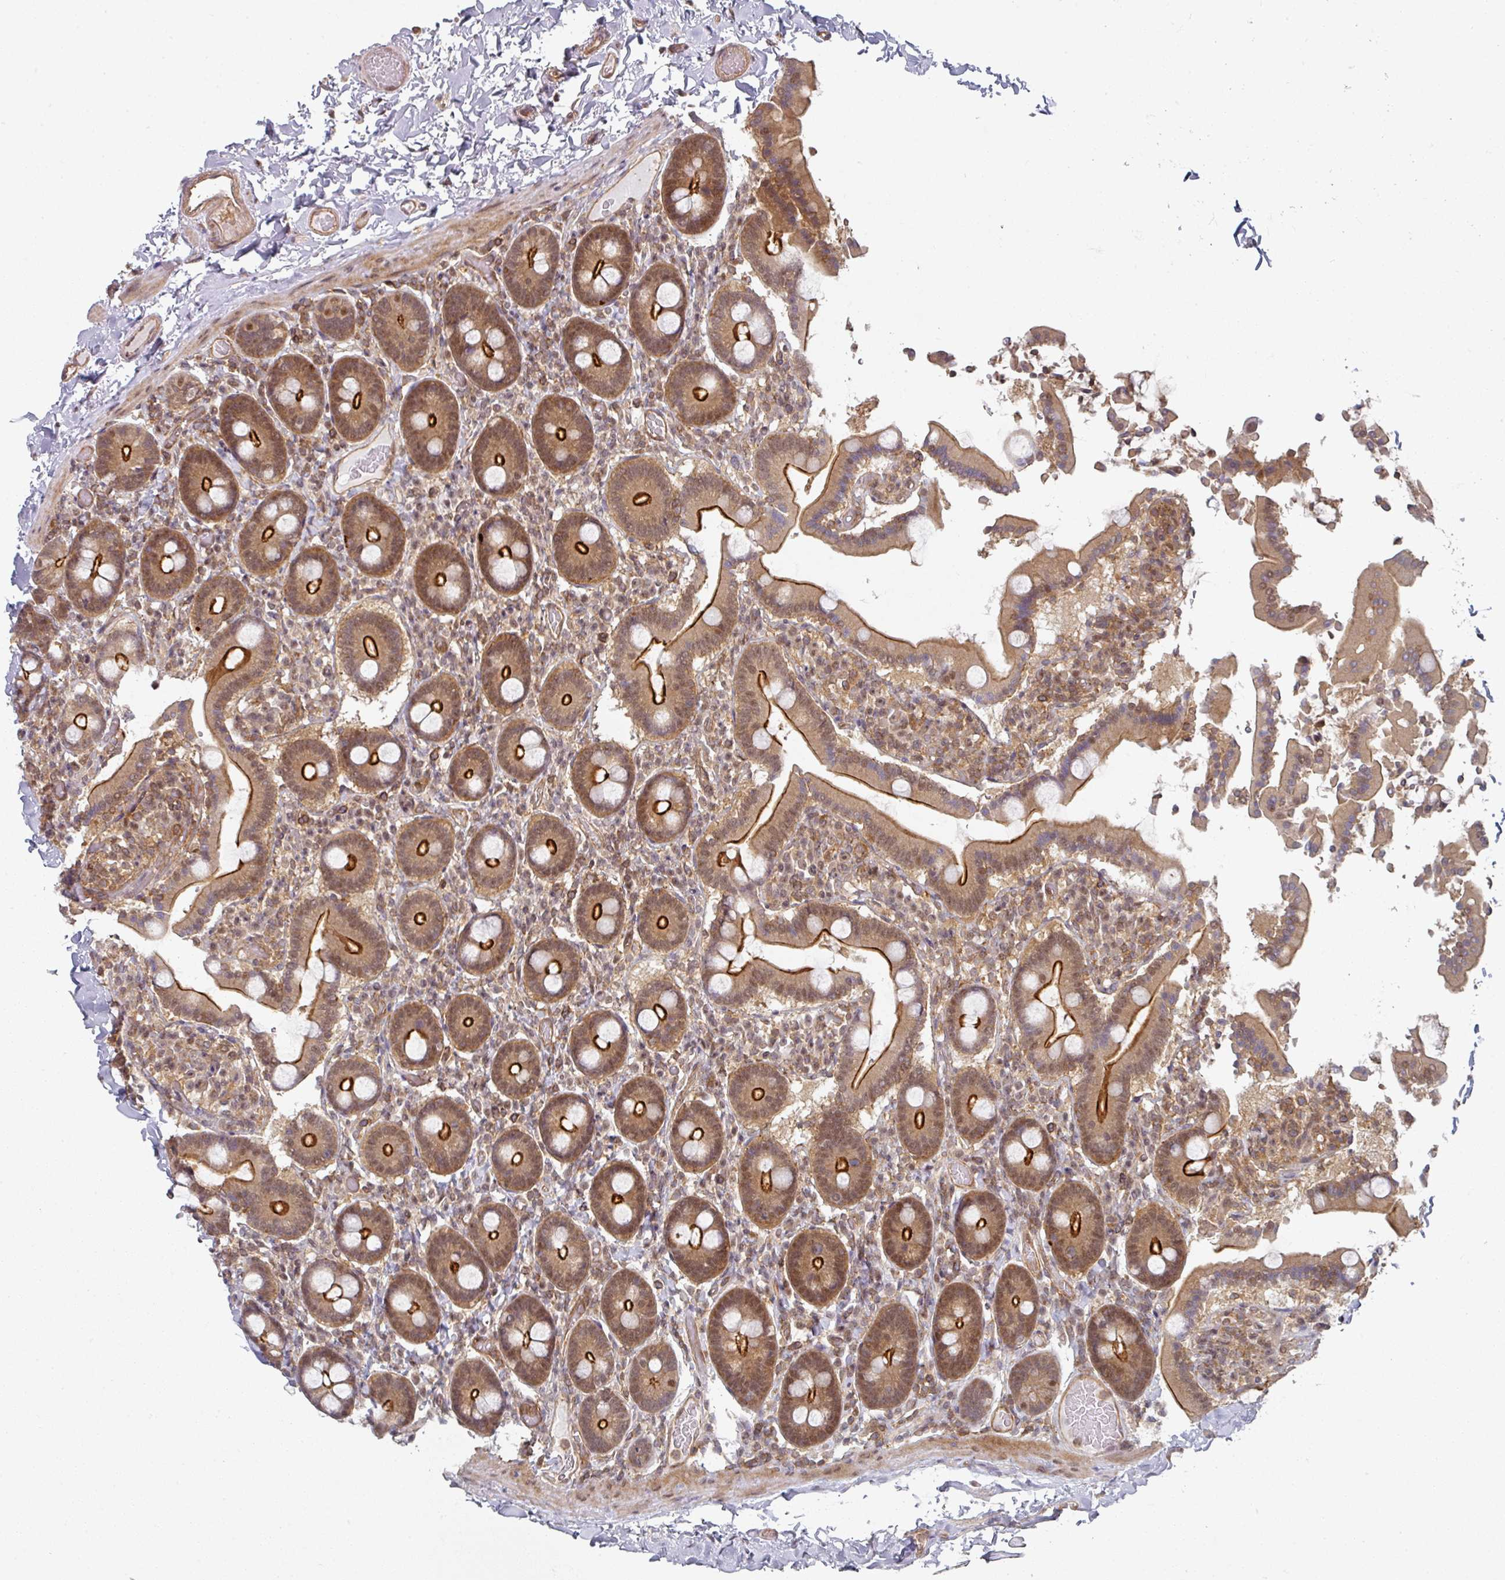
{"staining": {"intensity": "moderate", "quantity": ">75%", "location": "cytoplasmic/membranous,nuclear"}, "tissue": "duodenum", "cell_type": "Glandular cells", "image_type": "normal", "snomed": [{"axis": "morphology", "description": "Normal tissue, NOS"}, {"axis": "topography", "description": "Duodenum"}], "caption": "Immunohistochemical staining of unremarkable duodenum demonstrates >75% levels of moderate cytoplasmic/membranous,nuclear protein positivity in about >75% of glandular cells. The staining is performed using DAB brown chromogen to label protein expression. The nuclei are counter-stained blue using hematoxylin.", "gene": "PSME3IP1", "patient": {"sex": "male", "age": 55}}